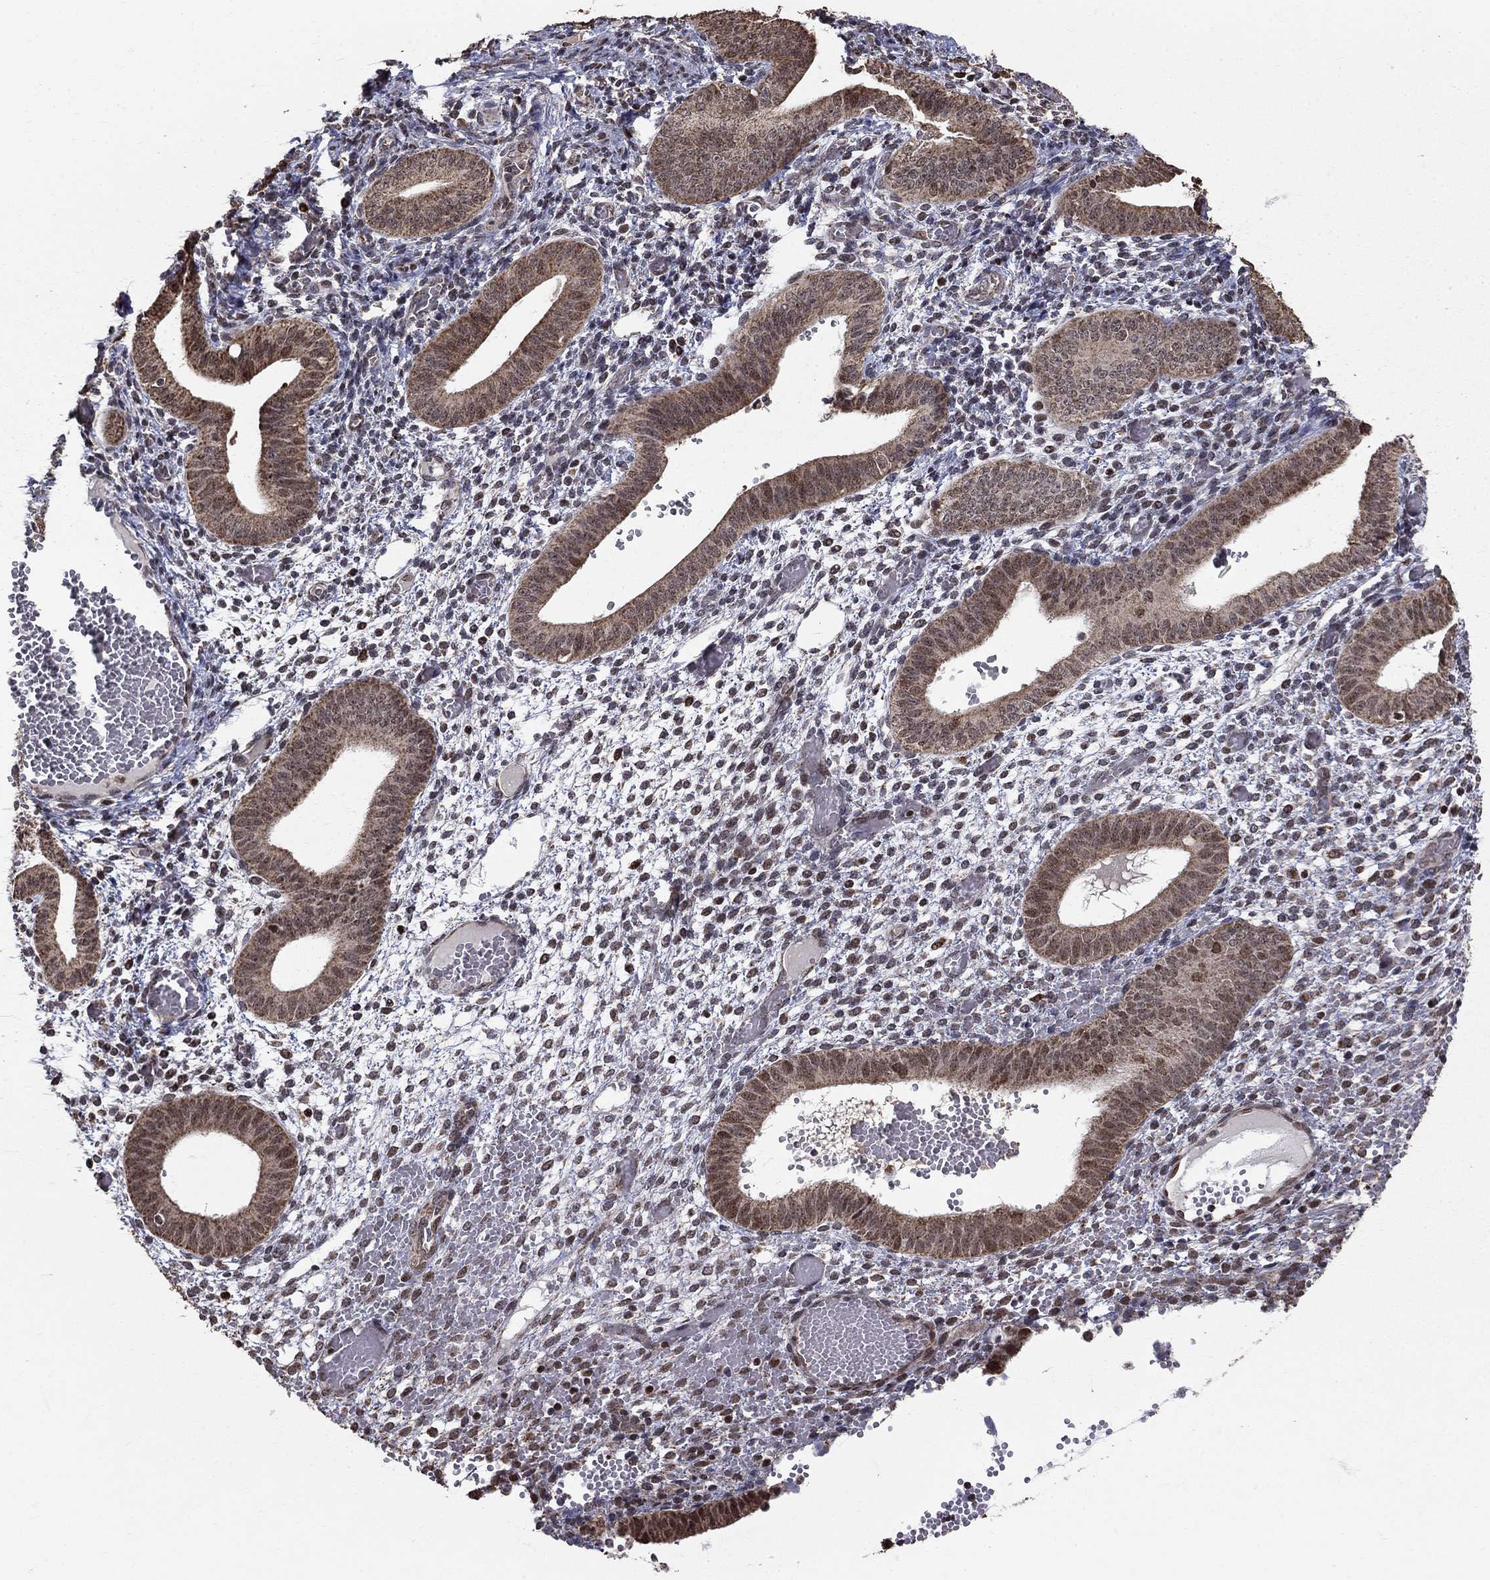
{"staining": {"intensity": "negative", "quantity": "none", "location": "none"}, "tissue": "endometrium", "cell_type": "Cells in endometrial stroma", "image_type": "normal", "snomed": [{"axis": "morphology", "description": "Normal tissue, NOS"}, {"axis": "topography", "description": "Endometrium"}], "caption": "Image shows no protein staining in cells in endometrial stroma of unremarkable endometrium.", "gene": "ACOT13", "patient": {"sex": "female", "age": 42}}